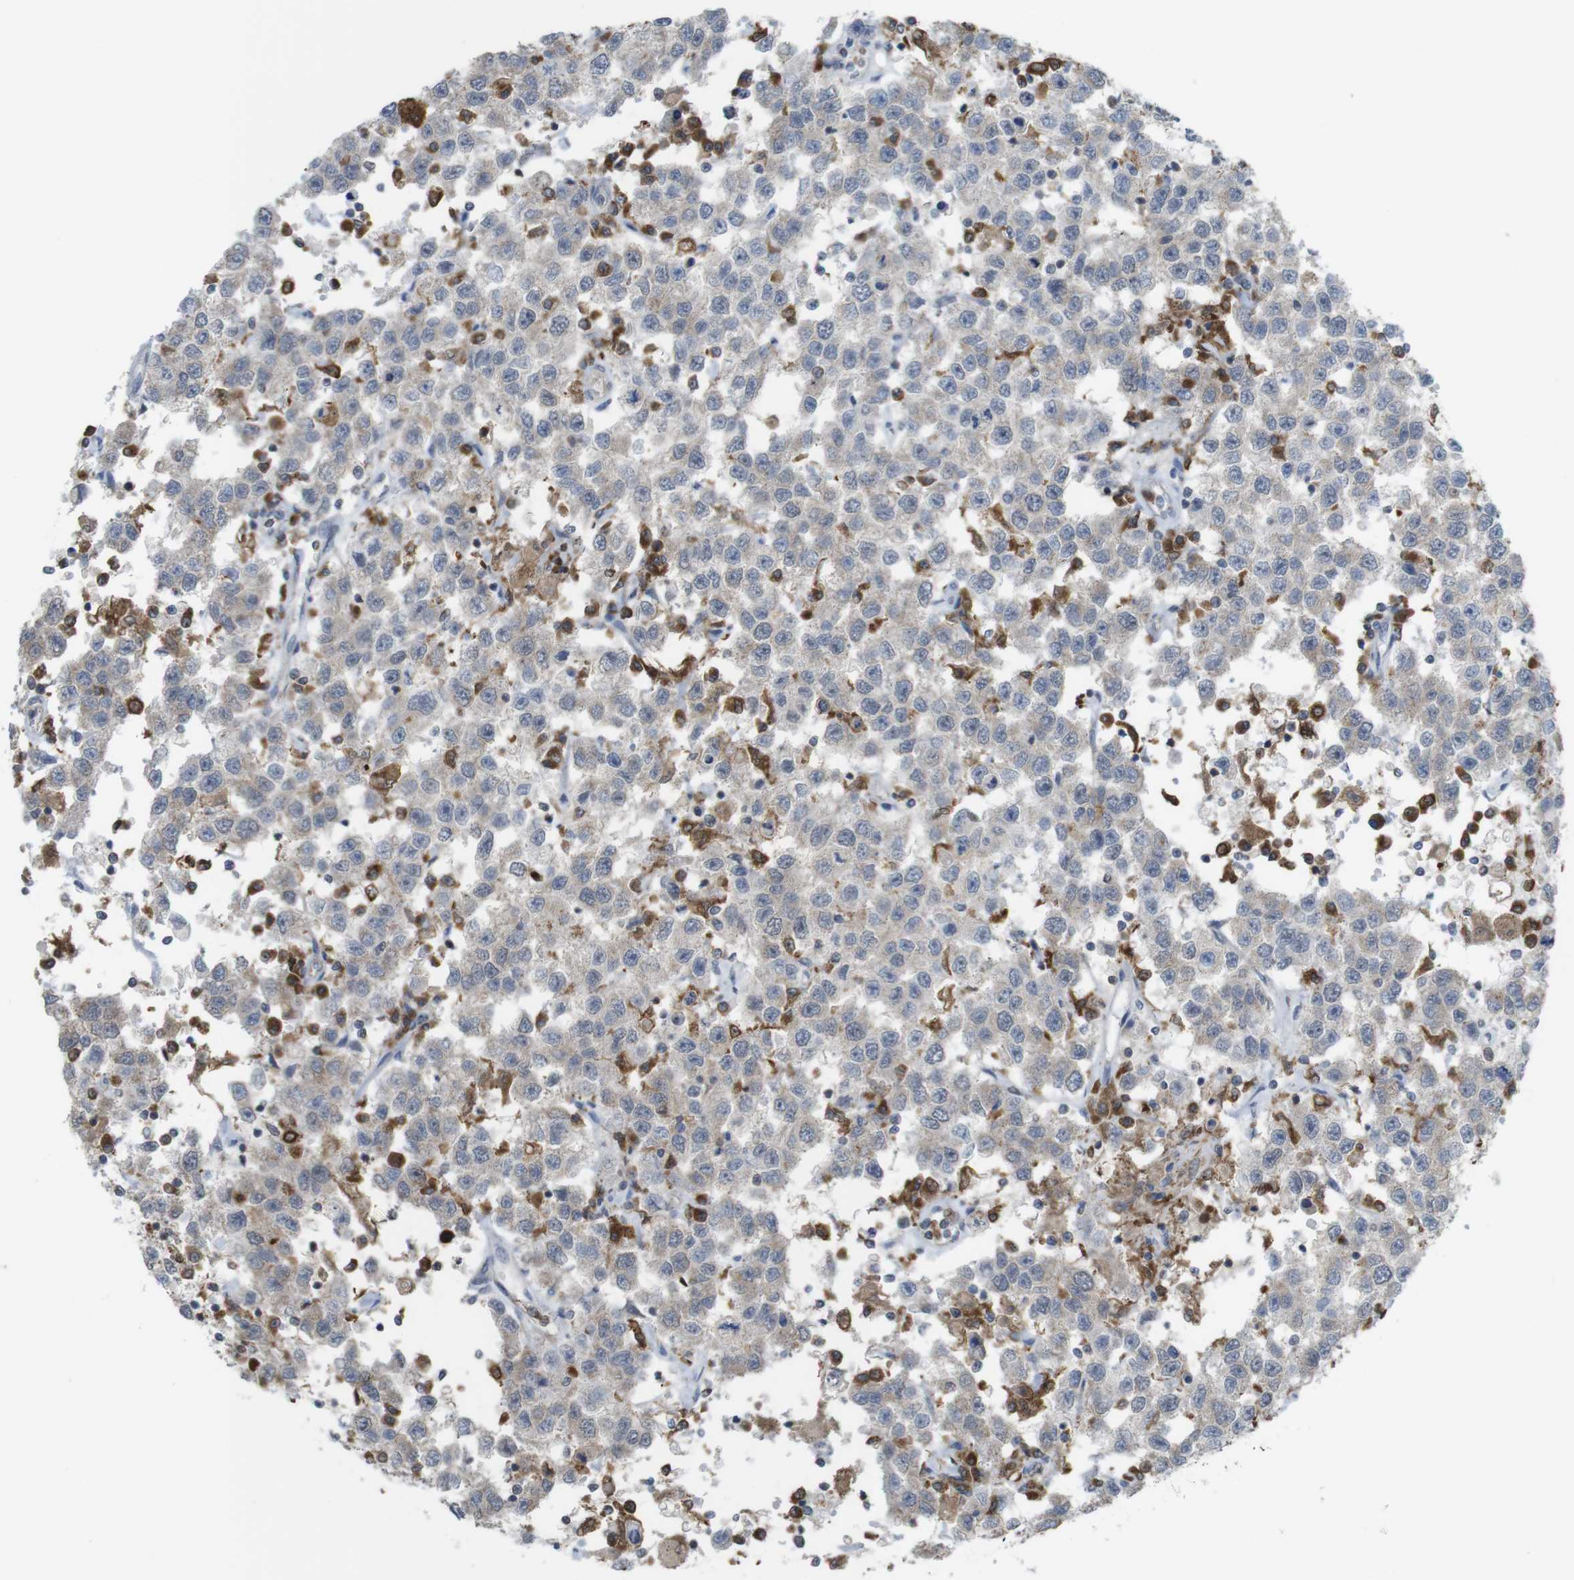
{"staining": {"intensity": "weak", "quantity": ">75%", "location": "cytoplasmic/membranous"}, "tissue": "testis cancer", "cell_type": "Tumor cells", "image_type": "cancer", "snomed": [{"axis": "morphology", "description": "Seminoma, NOS"}, {"axis": "topography", "description": "Testis"}], "caption": "The immunohistochemical stain shows weak cytoplasmic/membranous staining in tumor cells of testis cancer (seminoma) tissue. (Brightfield microscopy of DAB IHC at high magnification).", "gene": "PRKCD", "patient": {"sex": "male", "age": 41}}